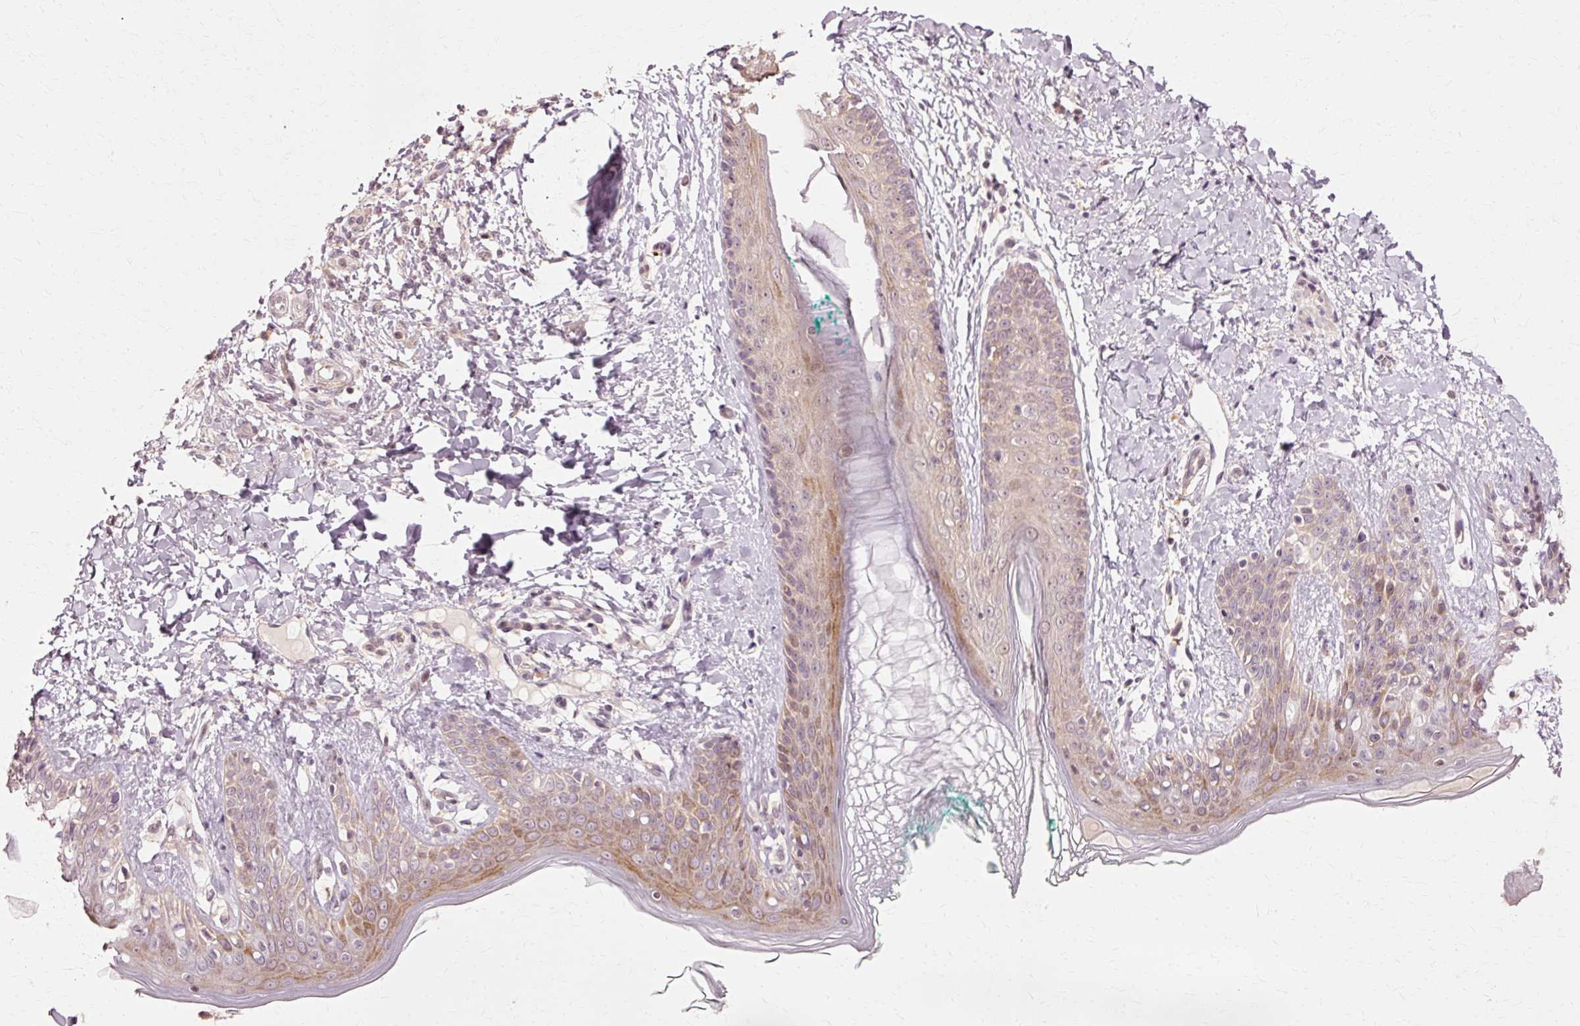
{"staining": {"intensity": "weak", "quantity": ">75%", "location": "cytoplasmic/membranous"}, "tissue": "skin", "cell_type": "Fibroblasts", "image_type": "normal", "snomed": [{"axis": "morphology", "description": "Normal tissue, NOS"}, {"axis": "topography", "description": "Skin"}], "caption": "Protein staining exhibits weak cytoplasmic/membranous positivity in approximately >75% of fibroblasts in unremarkable skin.", "gene": "RGPD5", "patient": {"sex": "male", "age": 16}}